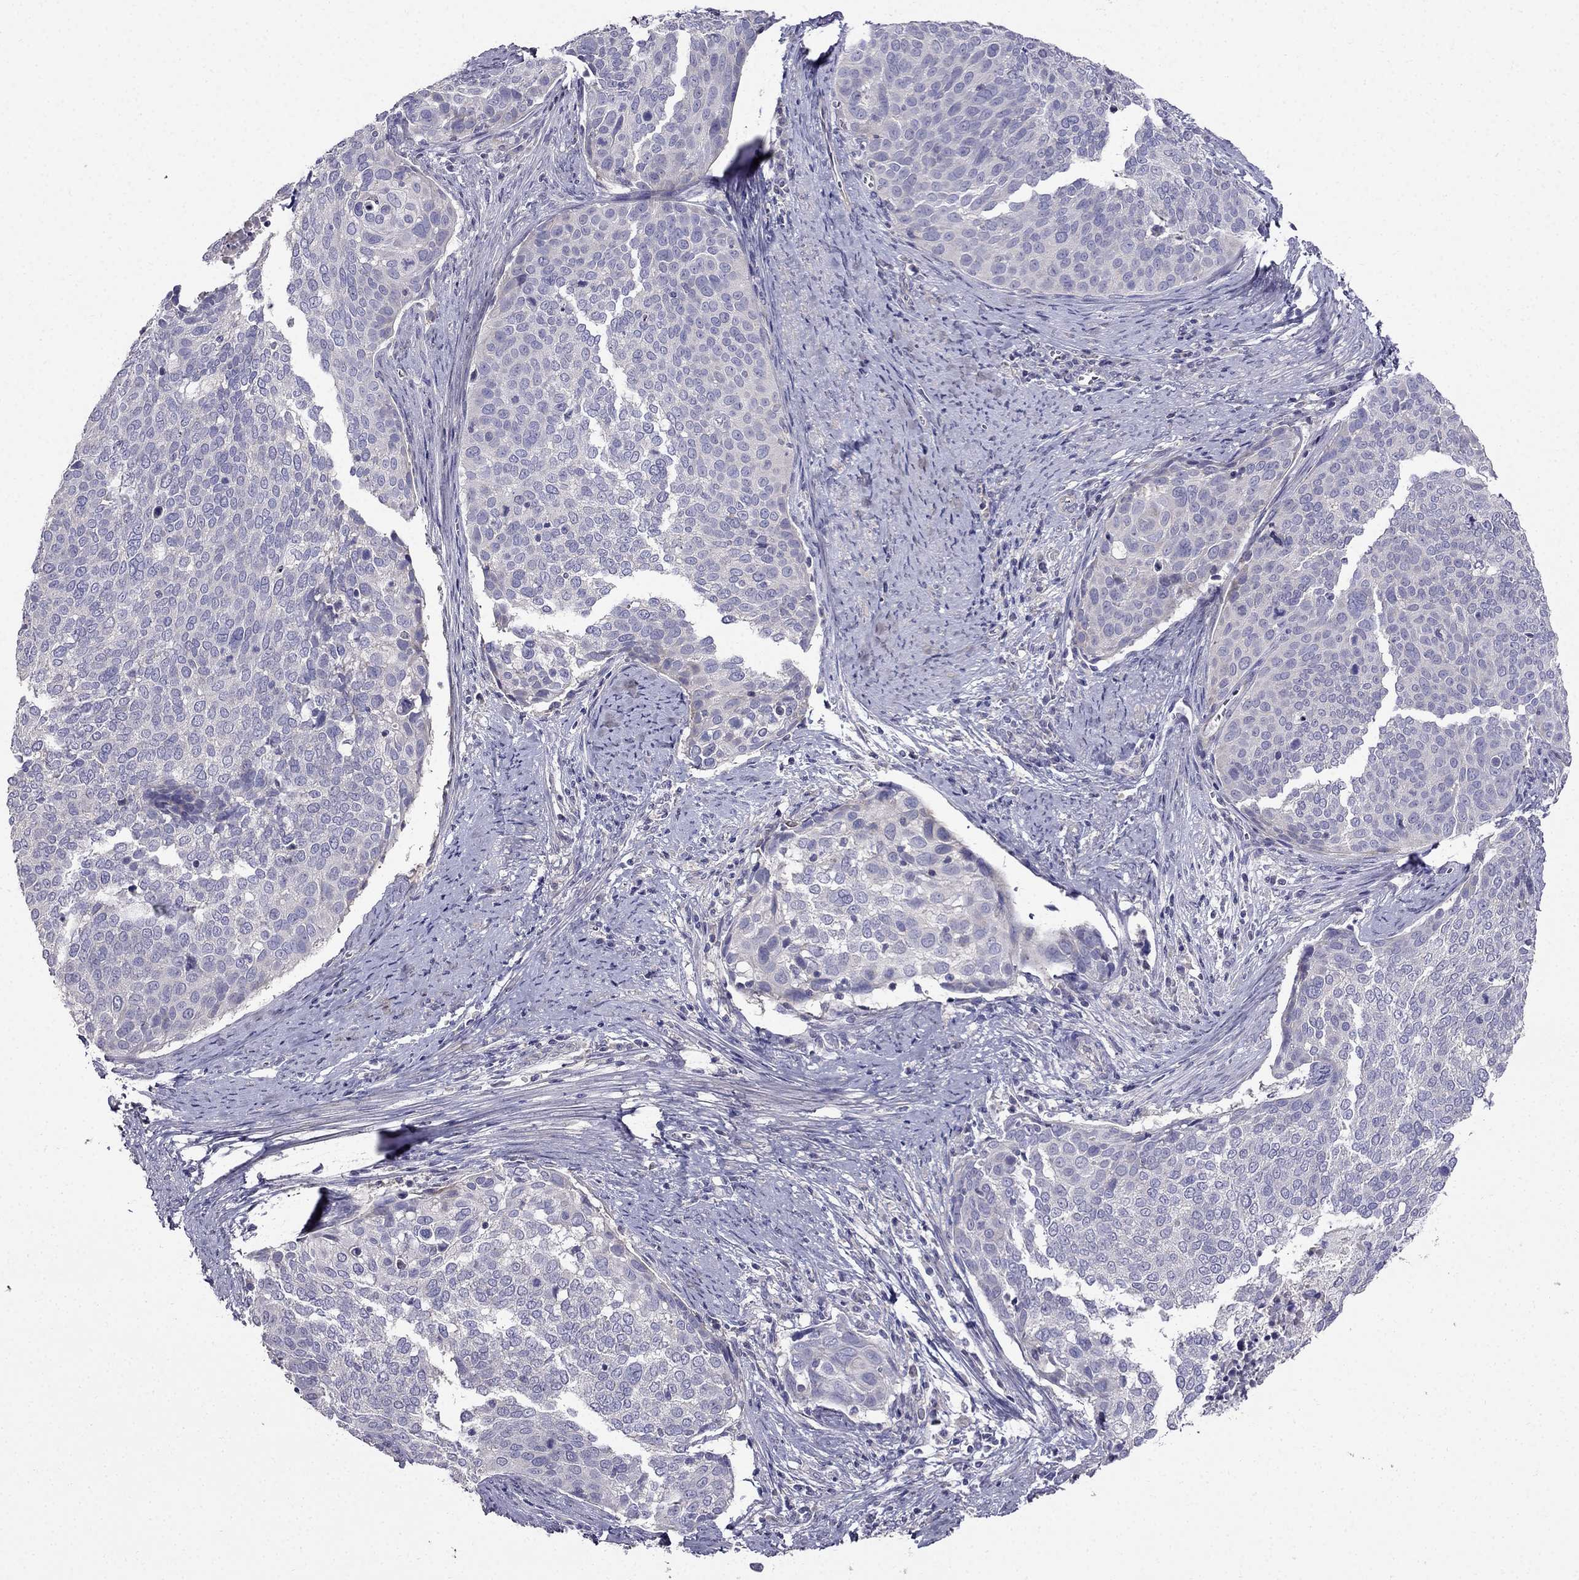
{"staining": {"intensity": "negative", "quantity": "none", "location": "none"}, "tissue": "cervical cancer", "cell_type": "Tumor cells", "image_type": "cancer", "snomed": [{"axis": "morphology", "description": "Squamous cell carcinoma, NOS"}, {"axis": "topography", "description": "Cervix"}], "caption": "IHC micrograph of neoplastic tissue: cervical squamous cell carcinoma stained with DAB (3,3'-diaminobenzidine) shows no significant protein staining in tumor cells.", "gene": "AS3MT", "patient": {"sex": "female", "age": 39}}